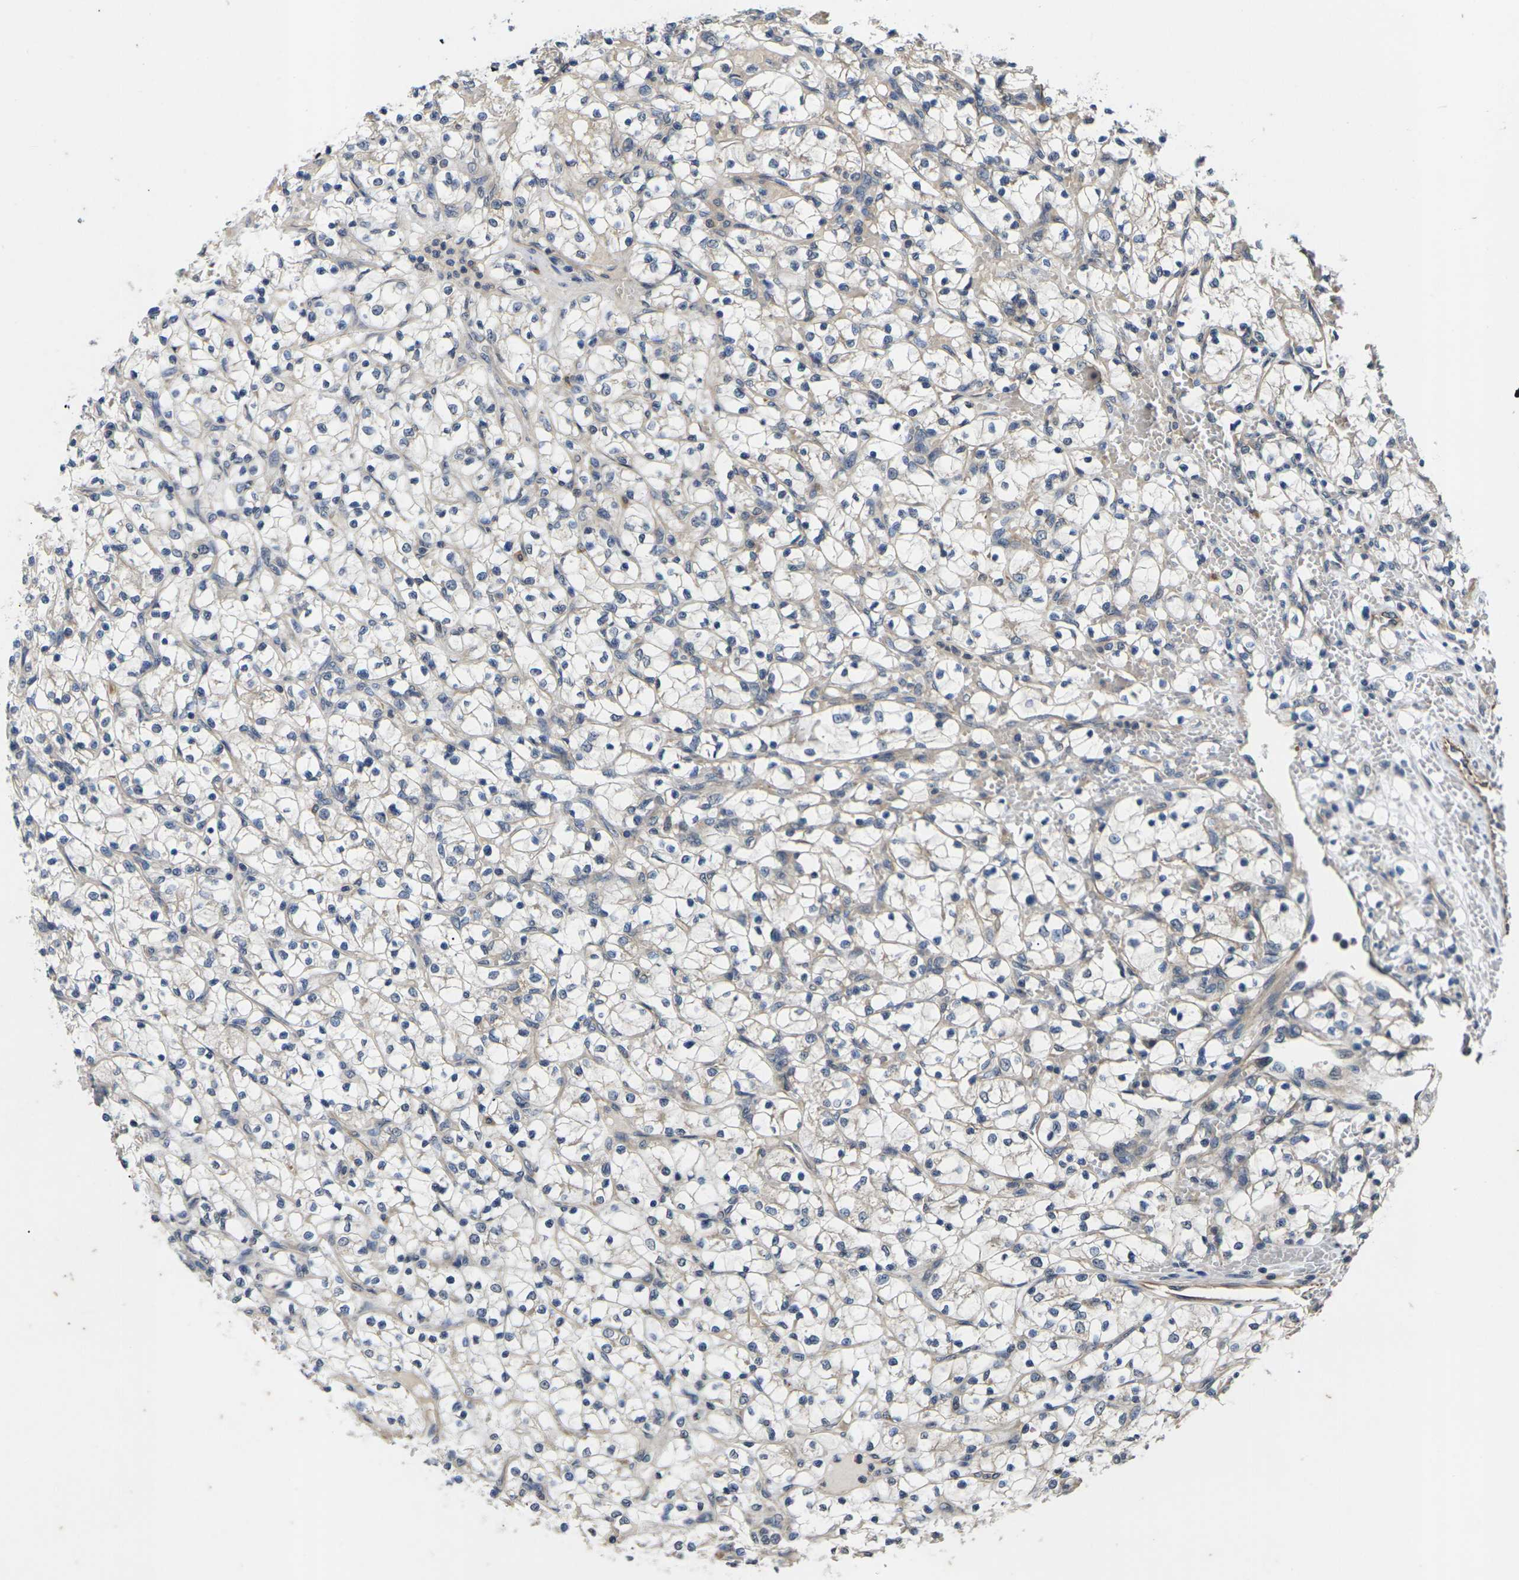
{"staining": {"intensity": "weak", "quantity": ">75%", "location": "cytoplasmic/membranous"}, "tissue": "renal cancer", "cell_type": "Tumor cells", "image_type": "cancer", "snomed": [{"axis": "morphology", "description": "Adenocarcinoma, NOS"}, {"axis": "topography", "description": "Kidney"}], "caption": "IHC histopathology image of renal cancer (adenocarcinoma) stained for a protein (brown), which shows low levels of weak cytoplasmic/membranous positivity in approximately >75% of tumor cells.", "gene": "DKK2", "patient": {"sex": "female", "age": 69}}